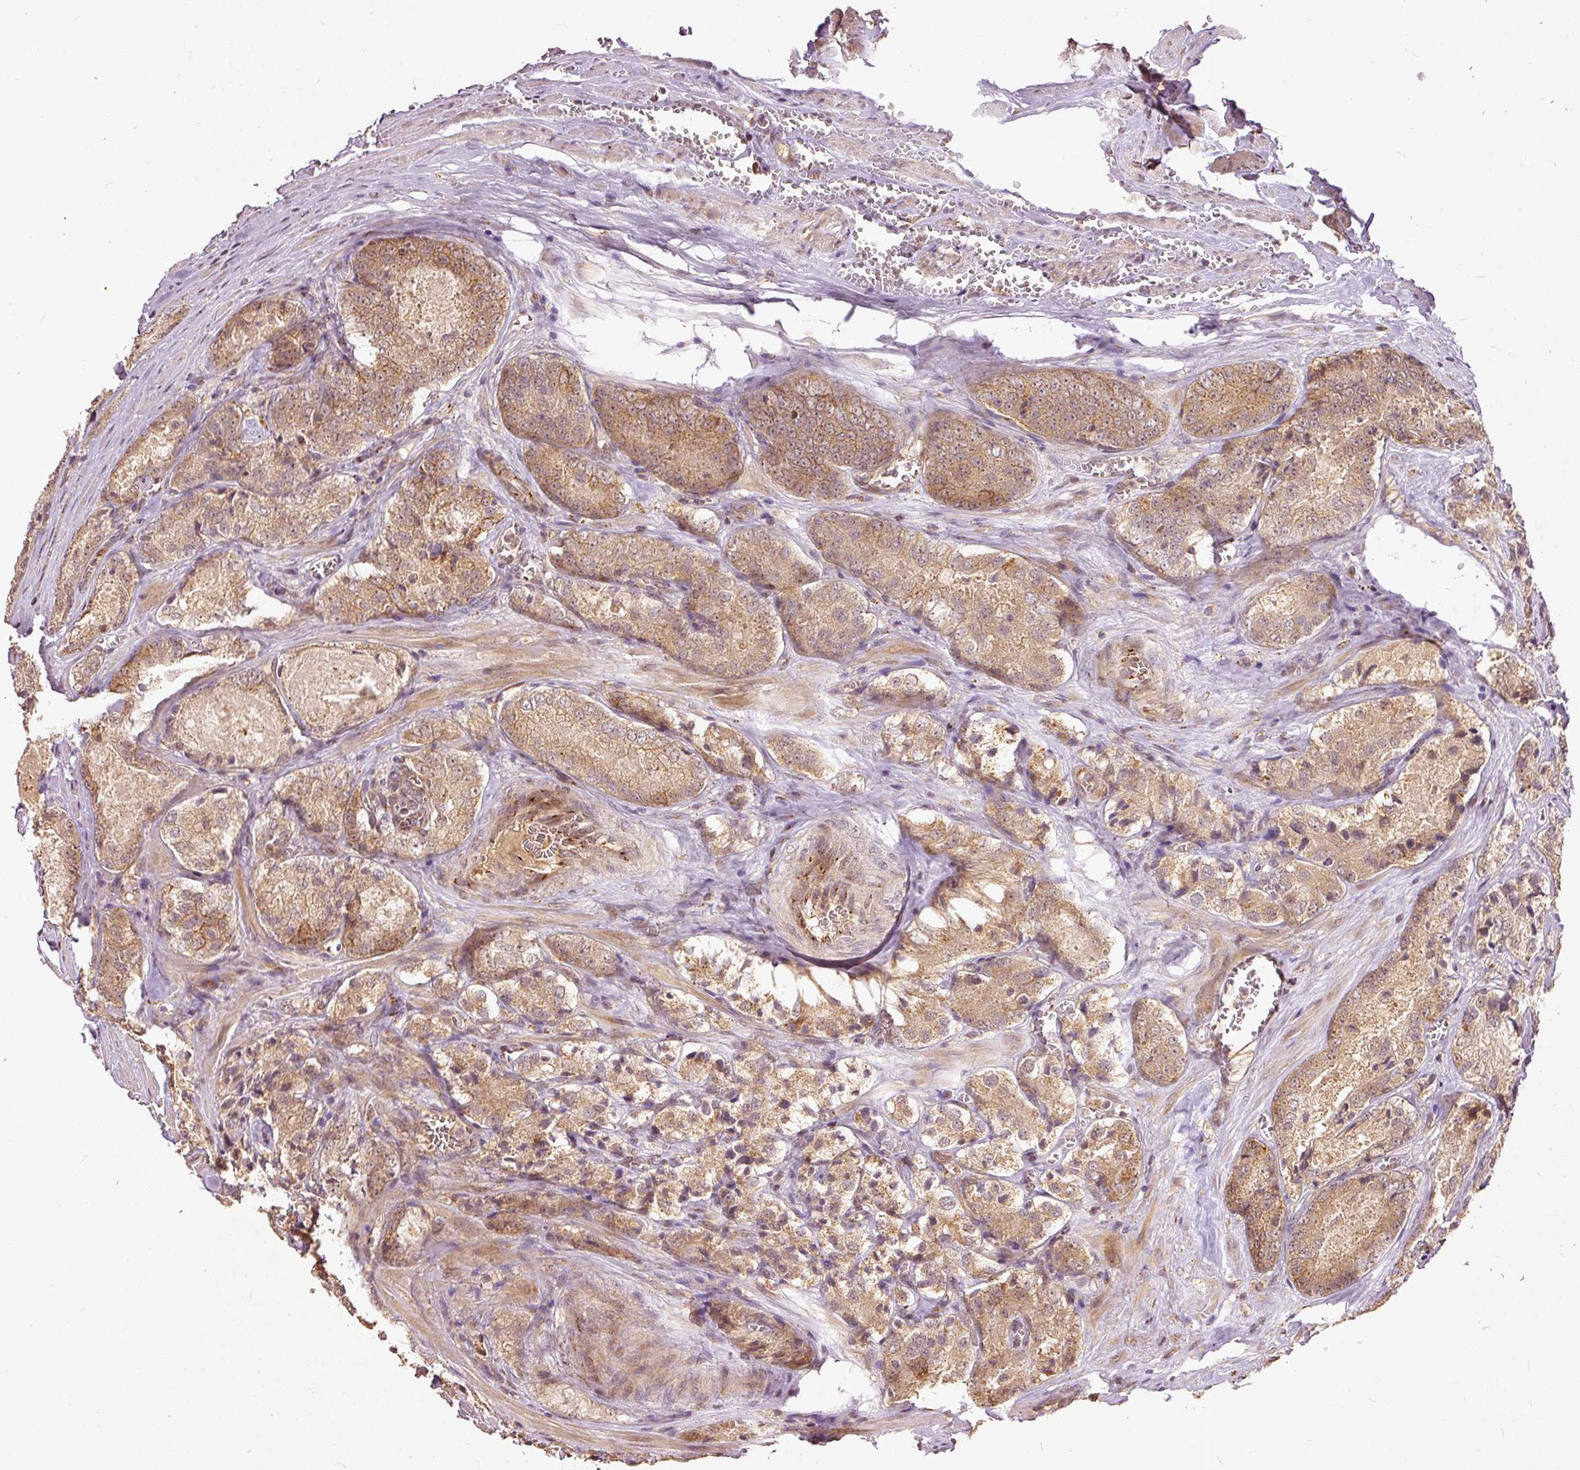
{"staining": {"intensity": "moderate", "quantity": ">75%", "location": "cytoplasmic/membranous"}, "tissue": "prostate cancer", "cell_type": "Tumor cells", "image_type": "cancer", "snomed": [{"axis": "morphology", "description": "Adenocarcinoma, Low grade"}, {"axis": "topography", "description": "Prostate"}], "caption": "A histopathology image of prostate cancer stained for a protein displays moderate cytoplasmic/membranous brown staining in tumor cells.", "gene": "FUT8", "patient": {"sex": "male", "age": 68}}